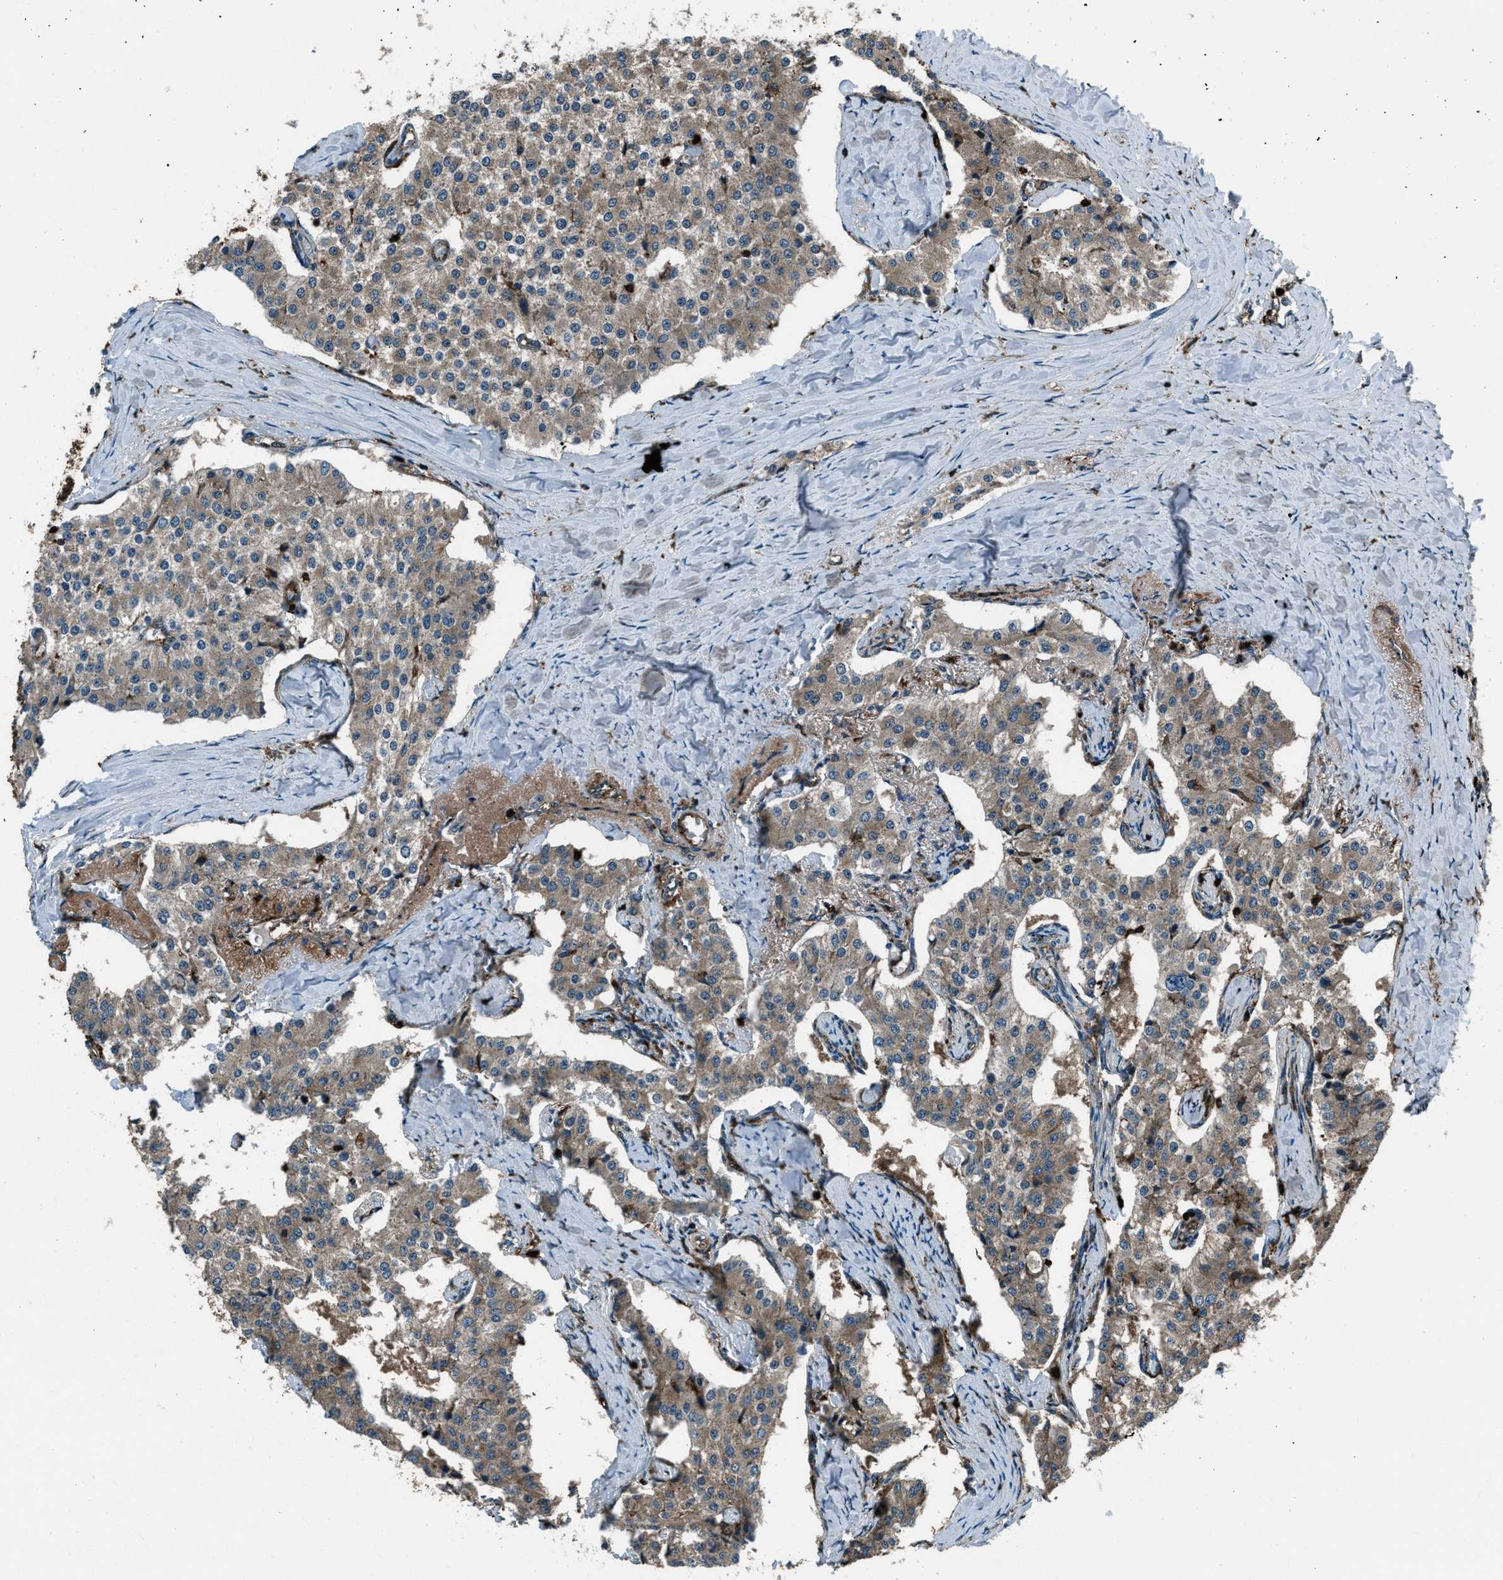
{"staining": {"intensity": "moderate", "quantity": ">75%", "location": "cytoplasmic/membranous"}, "tissue": "carcinoid", "cell_type": "Tumor cells", "image_type": "cancer", "snomed": [{"axis": "morphology", "description": "Carcinoid, malignant, NOS"}, {"axis": "topography", "description": "Colon"}], "caption": "IHC micrograph of malignant carcinoid stained for a protein (brown), which exhibits medium levels of moderate cytoplasmic/membranous expression in about >75% of tumor cells.", "gene": "SNX30", "patient": {"sex": "female", "age": 52}}